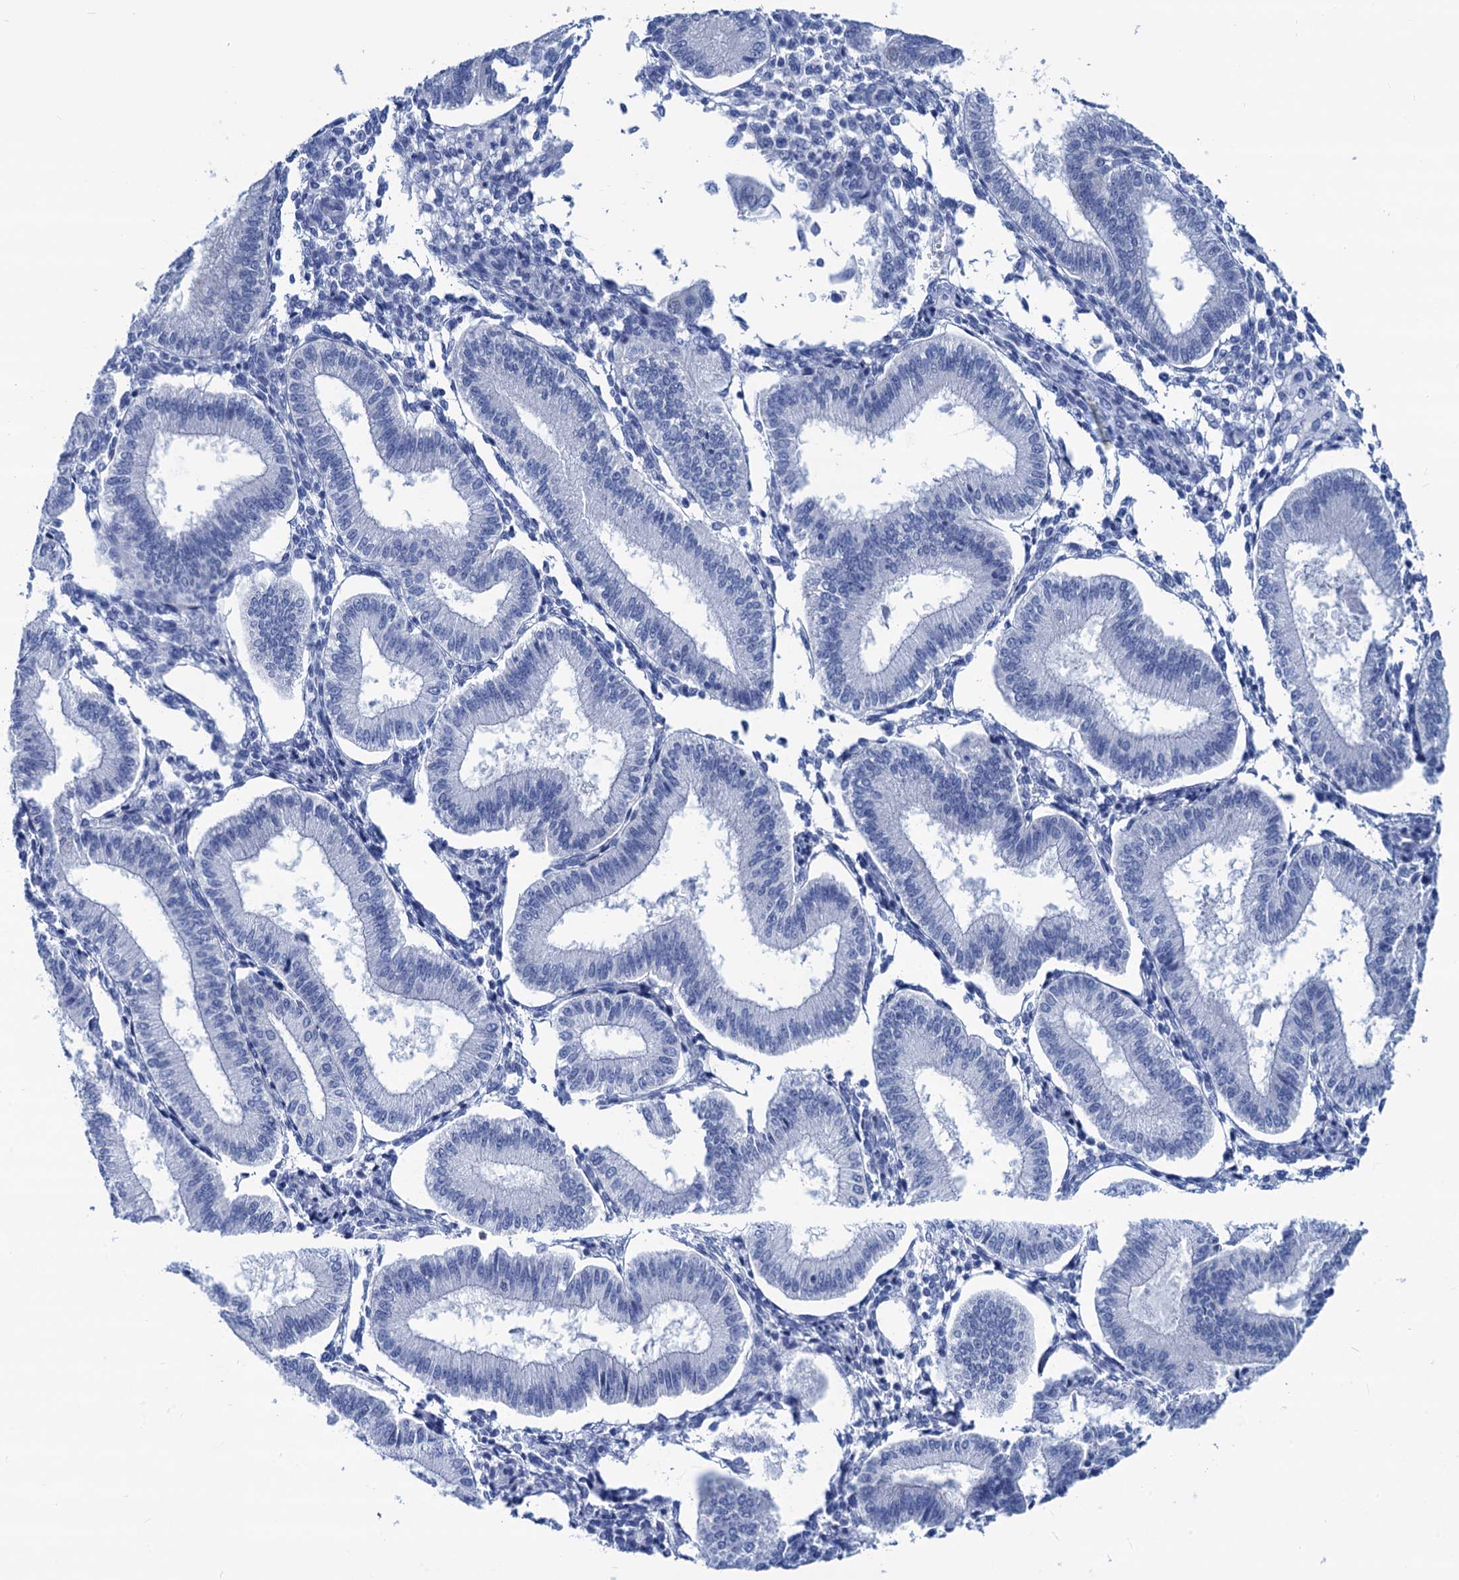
{"staining": {"intensity": "negative", "quantity": "none", "location": "none"}, "tissue": "endometrium", "cell_type": "Cells in endometrial stroma", "image_type": "normal", "snomed": [{"axis": "morphology", "description": "Normal tissue, NOS"}, {"axis": "topography", "description": "Endometrium"}], "caption": "Immunohistochemical staining of normal human endometrium exhibits no significant staining in cells in endometrial stroma. The staining is performed using DAB brown chromogen with nuclei counter-stained in using hematoxylin.", "gene": "CABYR", "patient": {"sex": "female", "age": 39}}